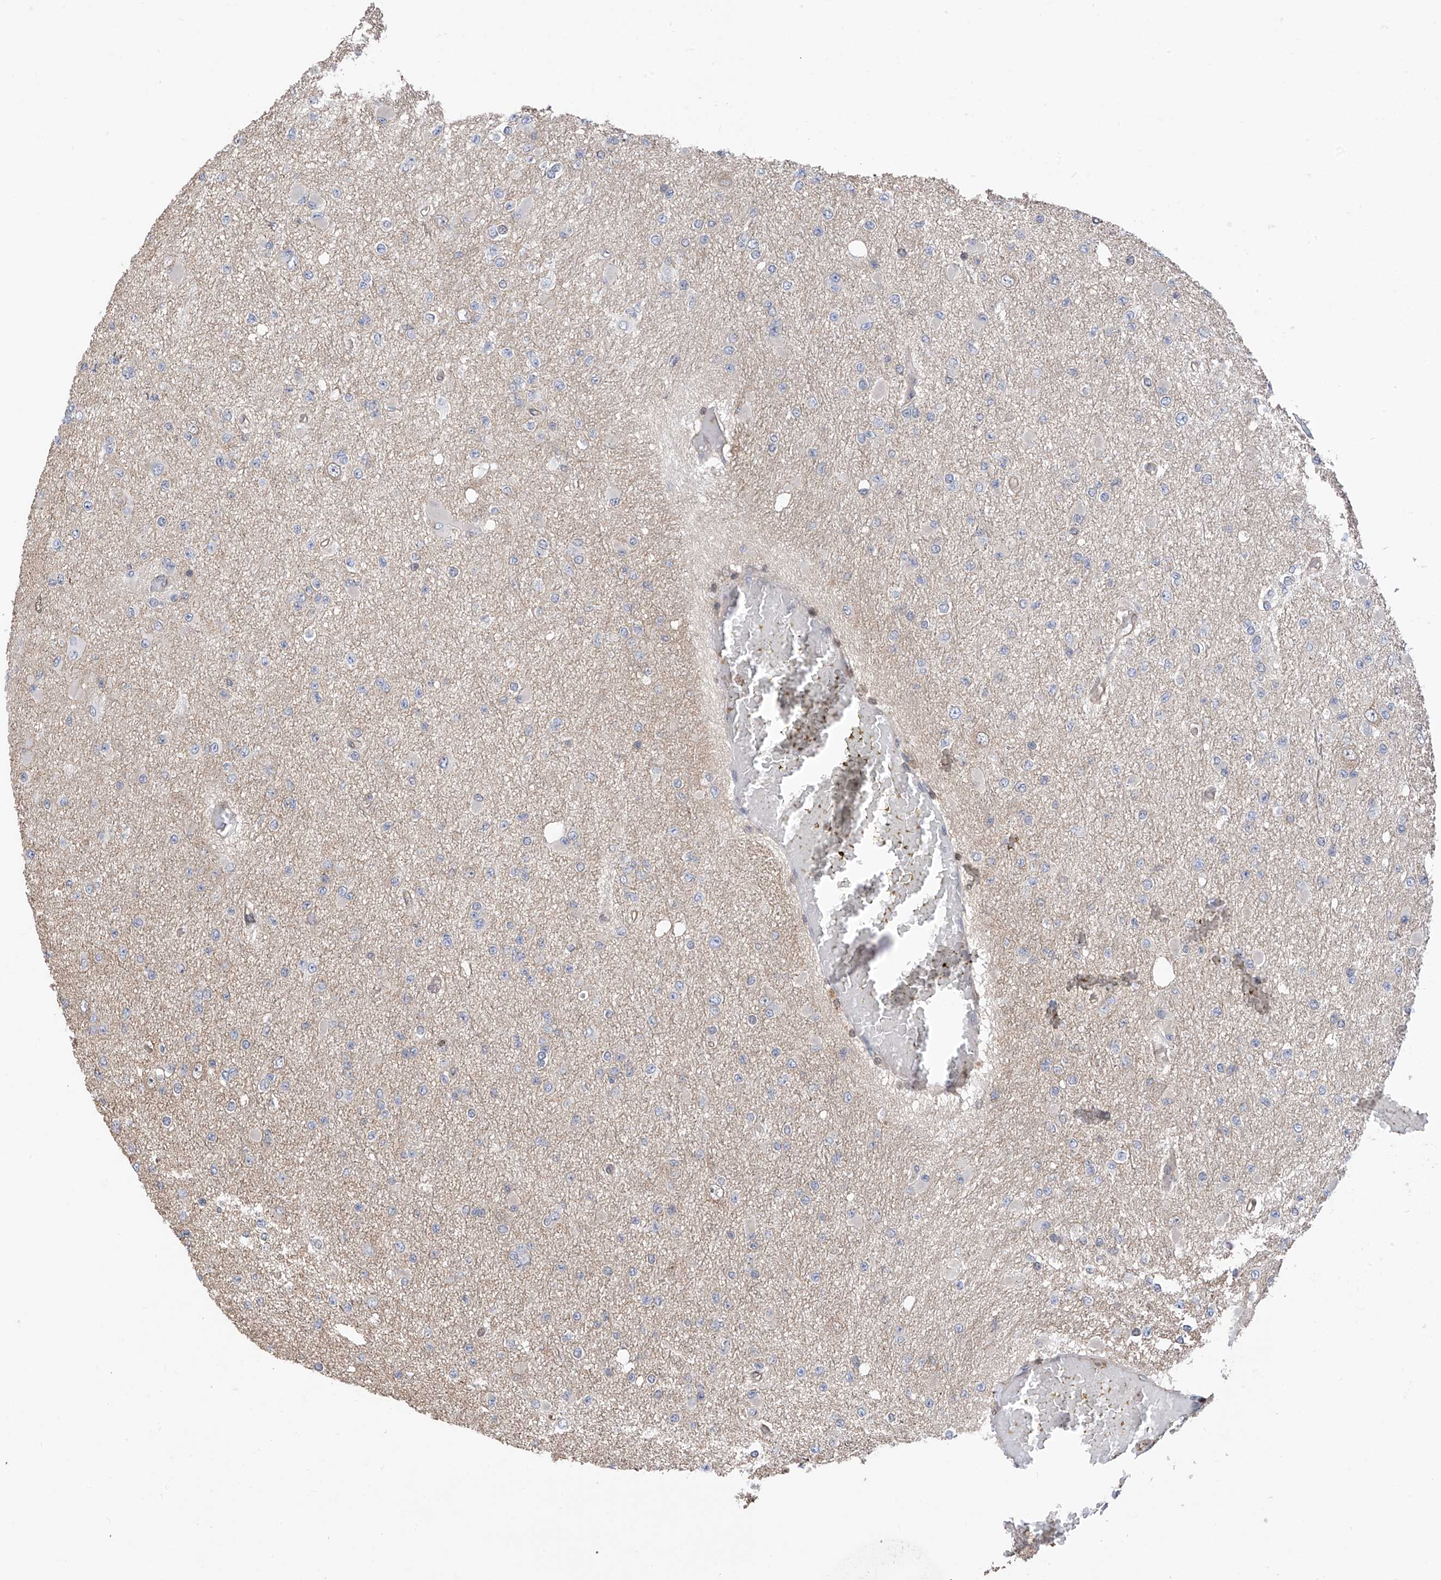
{"staining": {"intensity": "negative", "quantity": "none", "location": "none"}, "tissue": "glioma", "cell_type": "Tumor cells", "image_type": "cancer", "snomed": [{"axis": "morphology", "description": "Glioma, malignant, Low grade"}, {"axis": "topography", "description": "Brain"}], "caption": "This is a image of immunohistochemistry (IHC) staining of low-grade glioma (malignant), which shows no positivity in tumor cells.", "gene": "DNAJC9", "patient": {"sex": "female", "age": 22}}